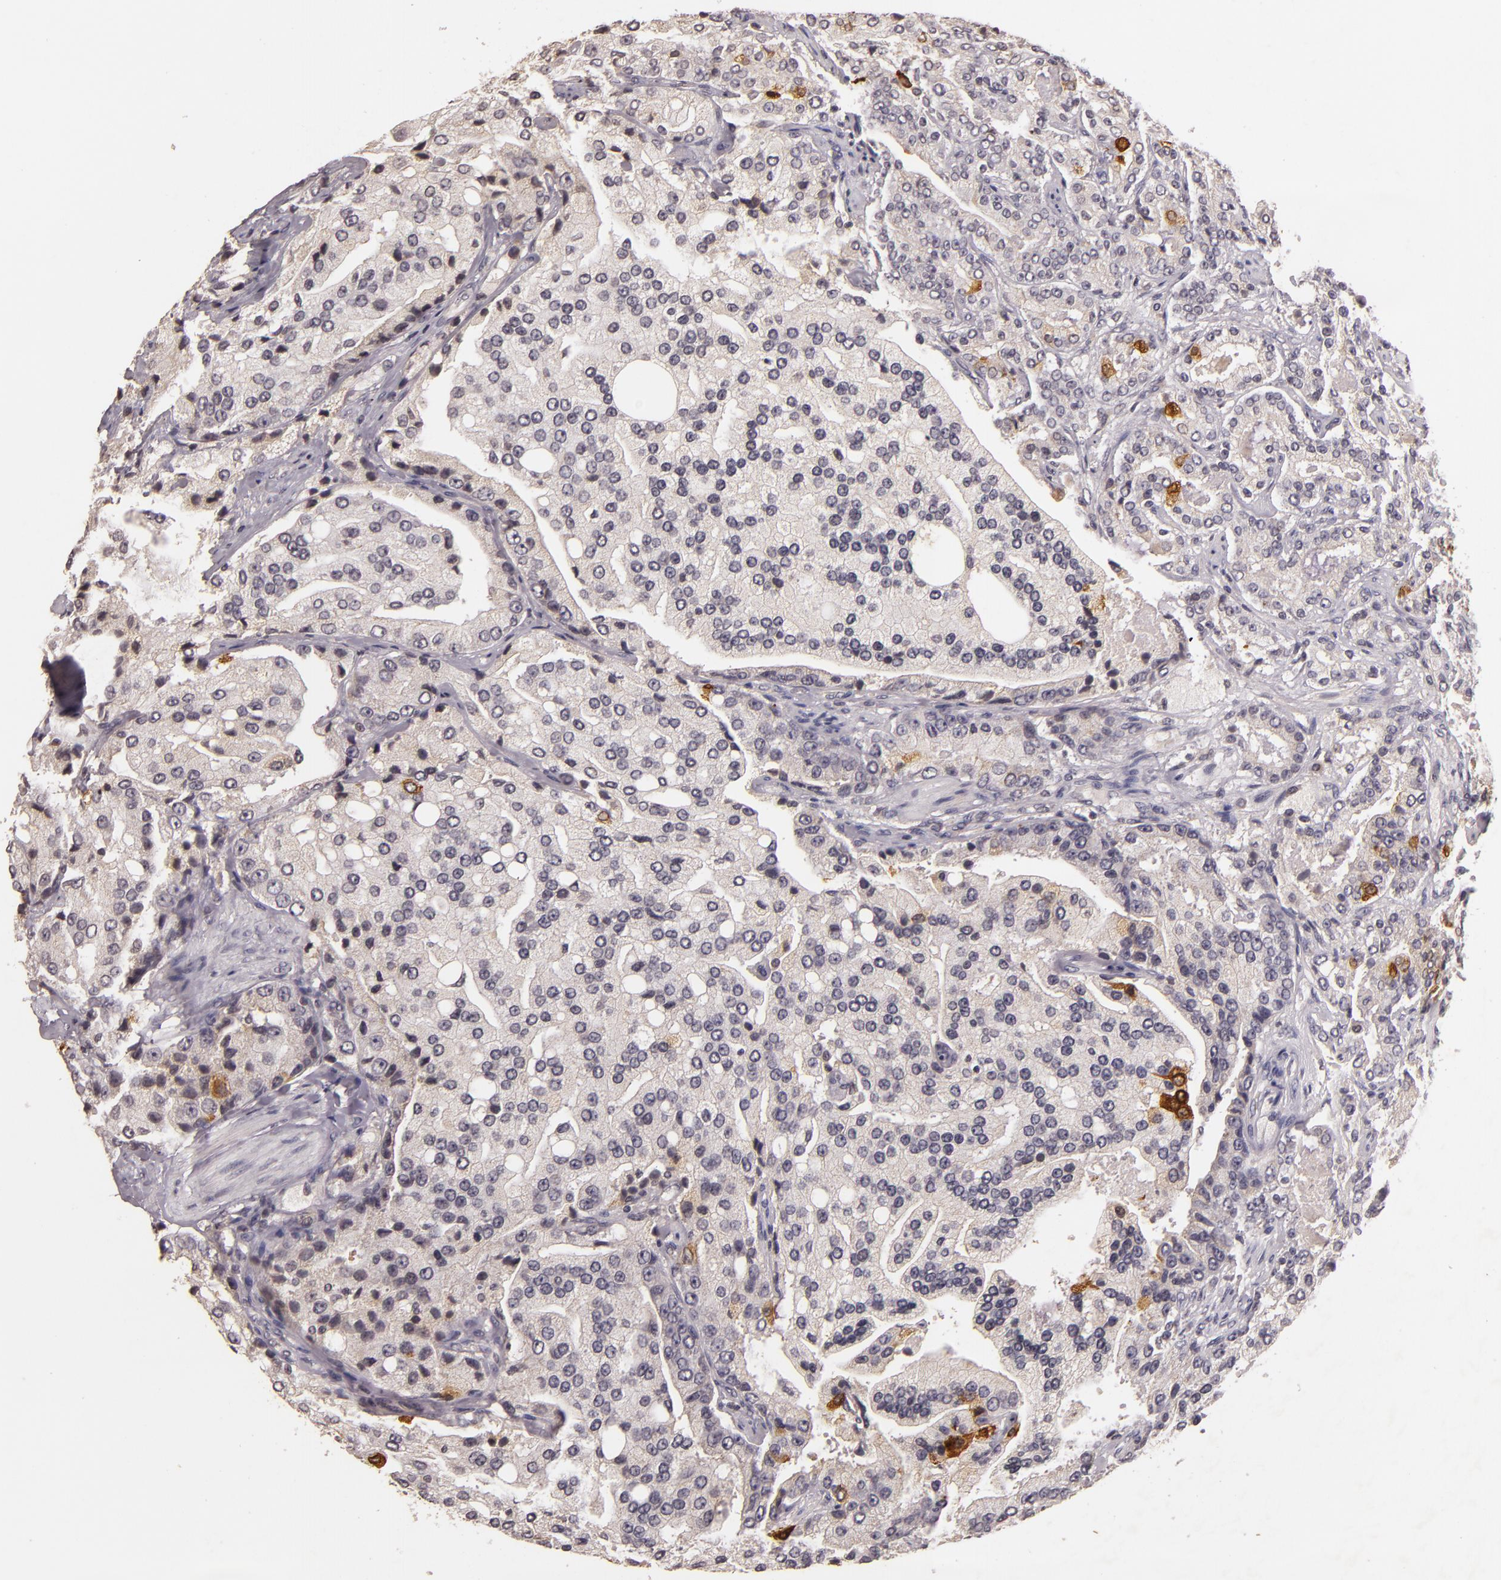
{"staining": {"intensity": "moderate", "quantity": "<25%", "location": "cytoplasmic/membranous"}, "tissue": "prostate cancer", "cell_type": "Tumor cells", "image_type": "cancer", "snomed": [{"axis": "morphology", "description": "Adenocarcinoma, Medium grade"}, {"axis": "topography", "description": "Prostate"}], "caption": "A micrograph showing moderate cytoplasmic/membranous positivity in about <25% of tumor cells in prostate cancer, as visualized by brown immunohistochemical staining.", "gene": "TFF1", "patient": {"sex": "male", "age": 72}}